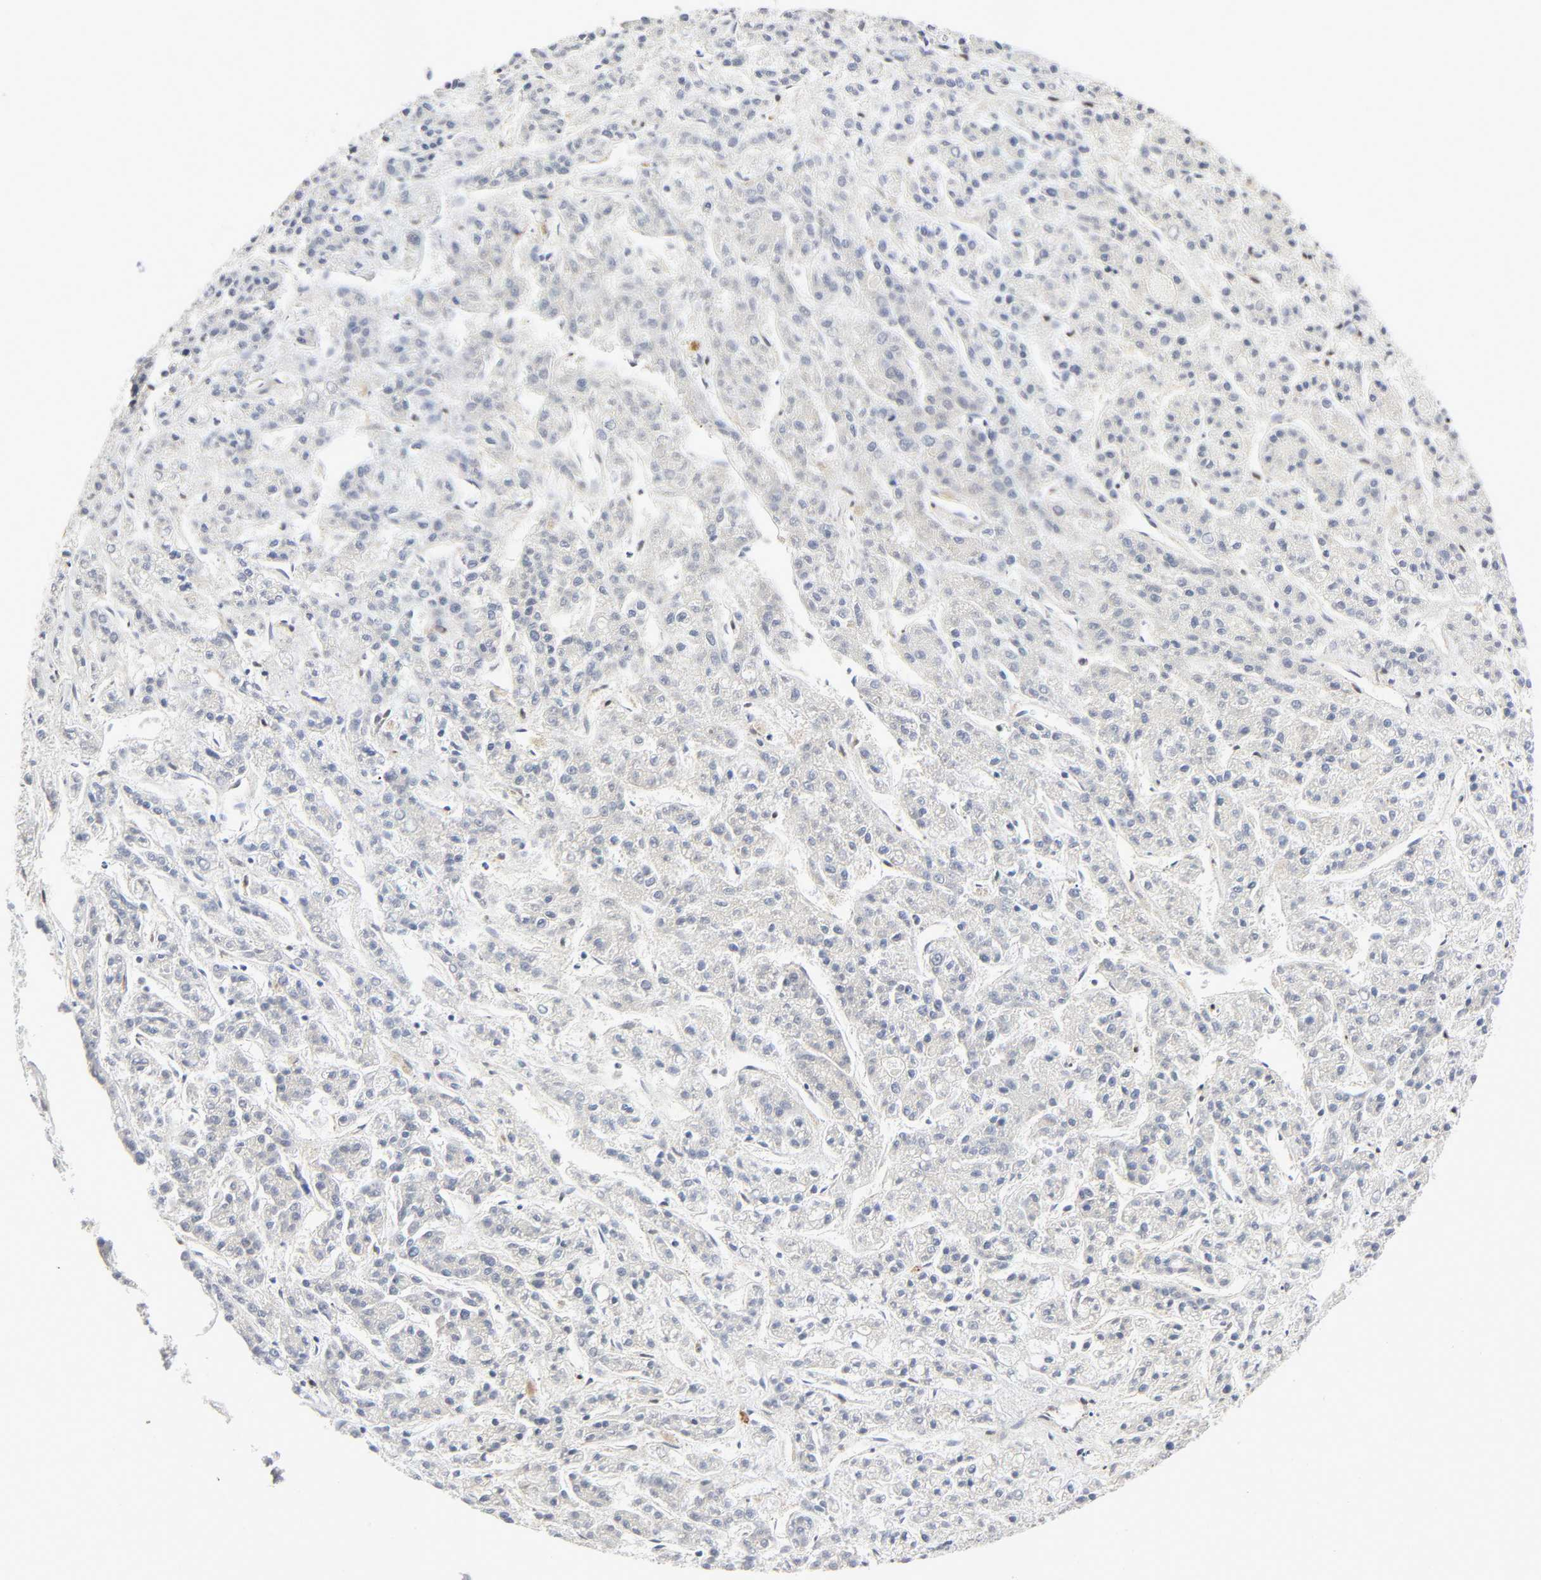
{"staining": {"intensity": "negative", "quantity": "none", "location": "none"}, "tissue": "liver cancer", "cell_type": "Tumor cells", "image_type": "cancer", "snomed": [{"axis": "morphology", "description": "Carcinoma, Hepatocellular, NOS"}, {"axis": "topography", "description": "Liver"}], "caption": "A histopathology image of human liver hepatocellular carcinoma is negative for staining in tumor cells.", "gene": "PTEN", "patient": {"sex": "male", "age": 70}}